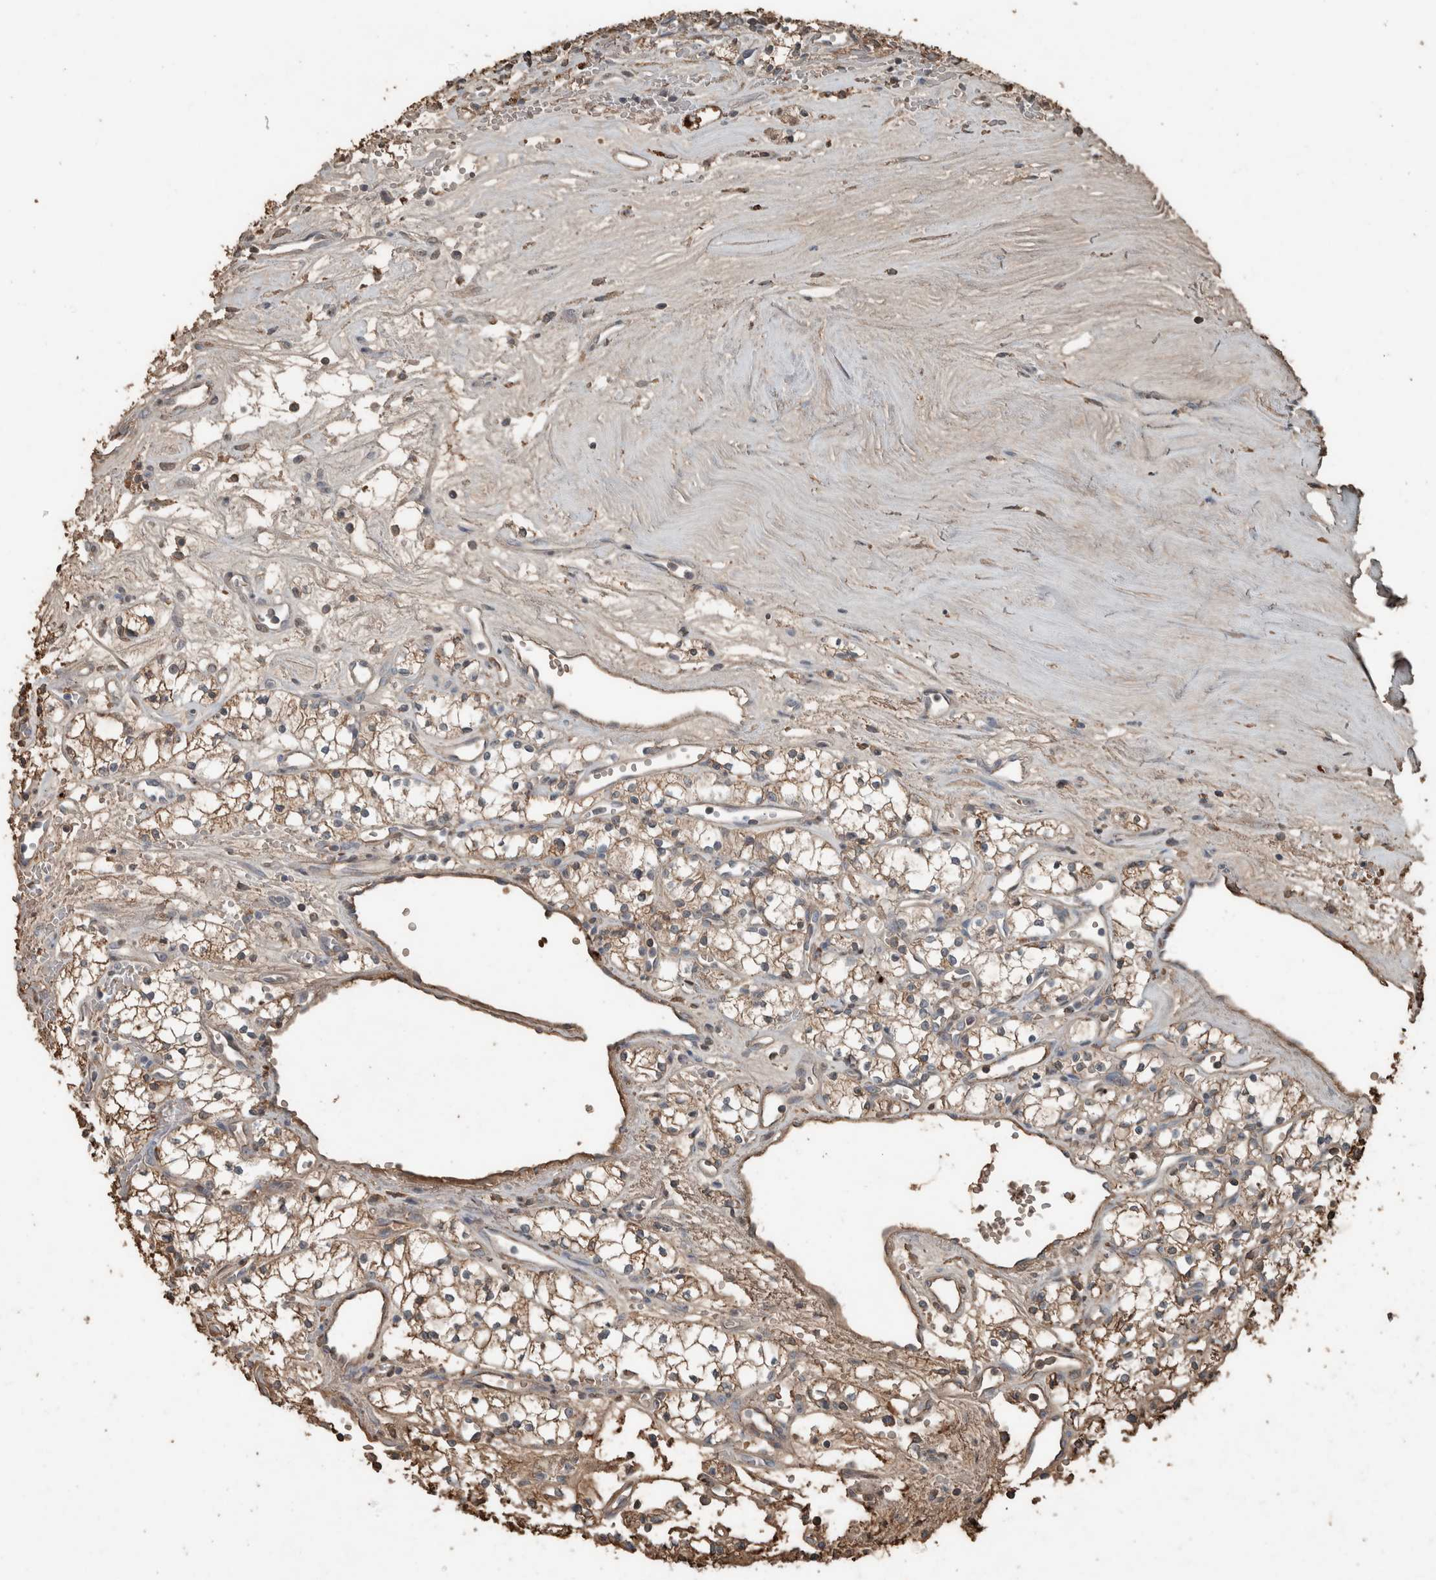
{"staining": {"intensity": "weak", "quantity": ">75%", "location": "cytoplasmic/membranous"}, "tissue": "renal cancer", "cell_type": "Tumor cells", "image_type": "cancer", "snomed": [{"axis": "morphology", "description": "Adenocarcinoma, NOS"}, {"axis": "topography", "description": "Kidney"}], "caption": "Renal cancer (adenocarcinoma) stained for a protein (brown) reveals weak cytoplasmic/membranous positive staining in about >75% of tumor cells.", "gene": "USP34", "patient": {"sex": "male", "age": 59}}